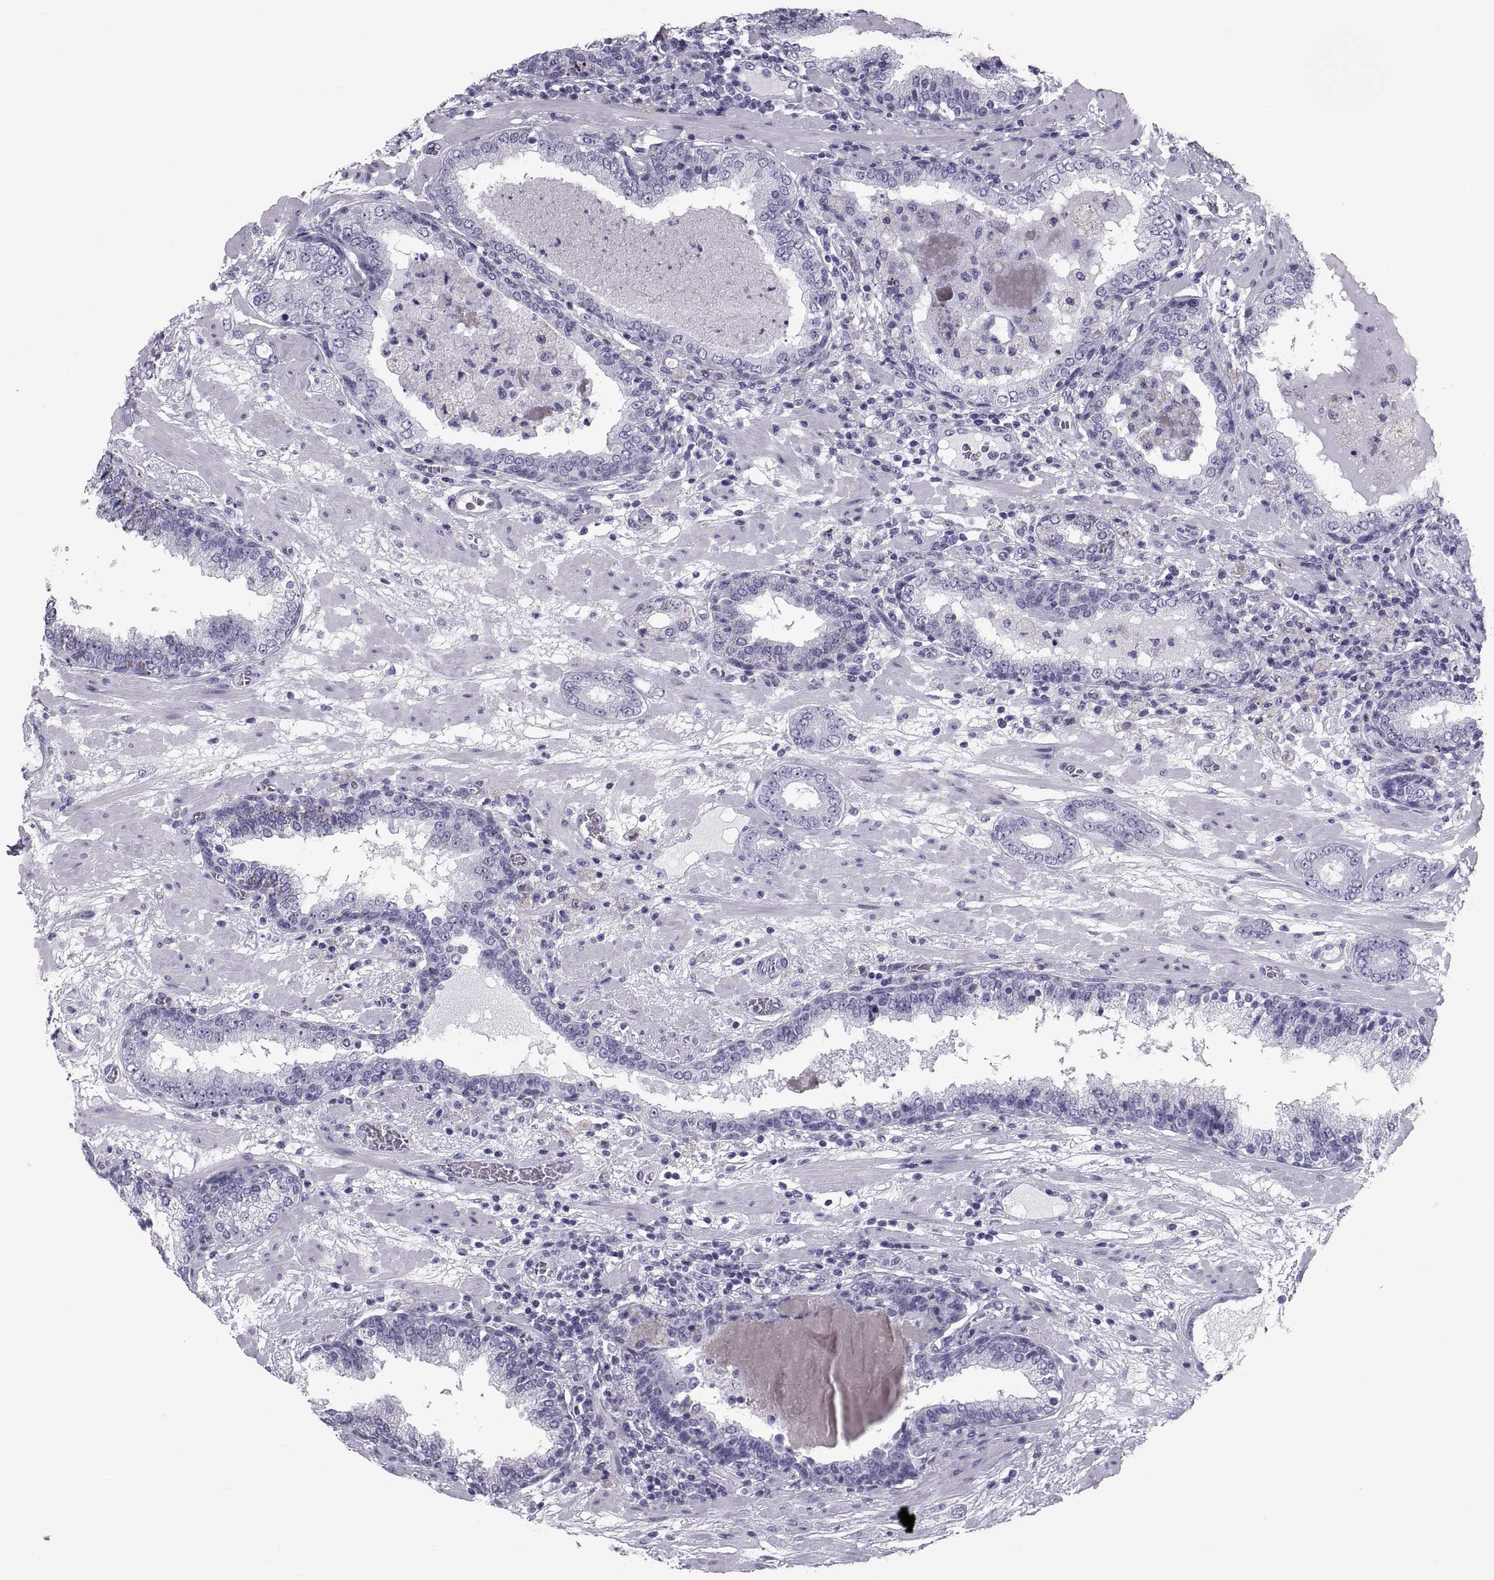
{"staining": {"intensity": "negative", "quantity": "none", "location": "none"}, "tissue": "prostate cancer", "cell_type": "Tumor cells", "image_type": "cancer", "snomed": [{"axis": "morphology", "description": "Adenocarcinoma, Low grade"}, {"axis": "topography", "description": "Prostate"}], "caption": "This photomicrograph is of prostate cancer stained with immunohistochemistry (IHC) to label a protein in brown with the nuclei are counter-stained blue. There is no staining in tumor cells.", "gene": "CRISP1", "patient": {"sex": "male", "age": 60}}